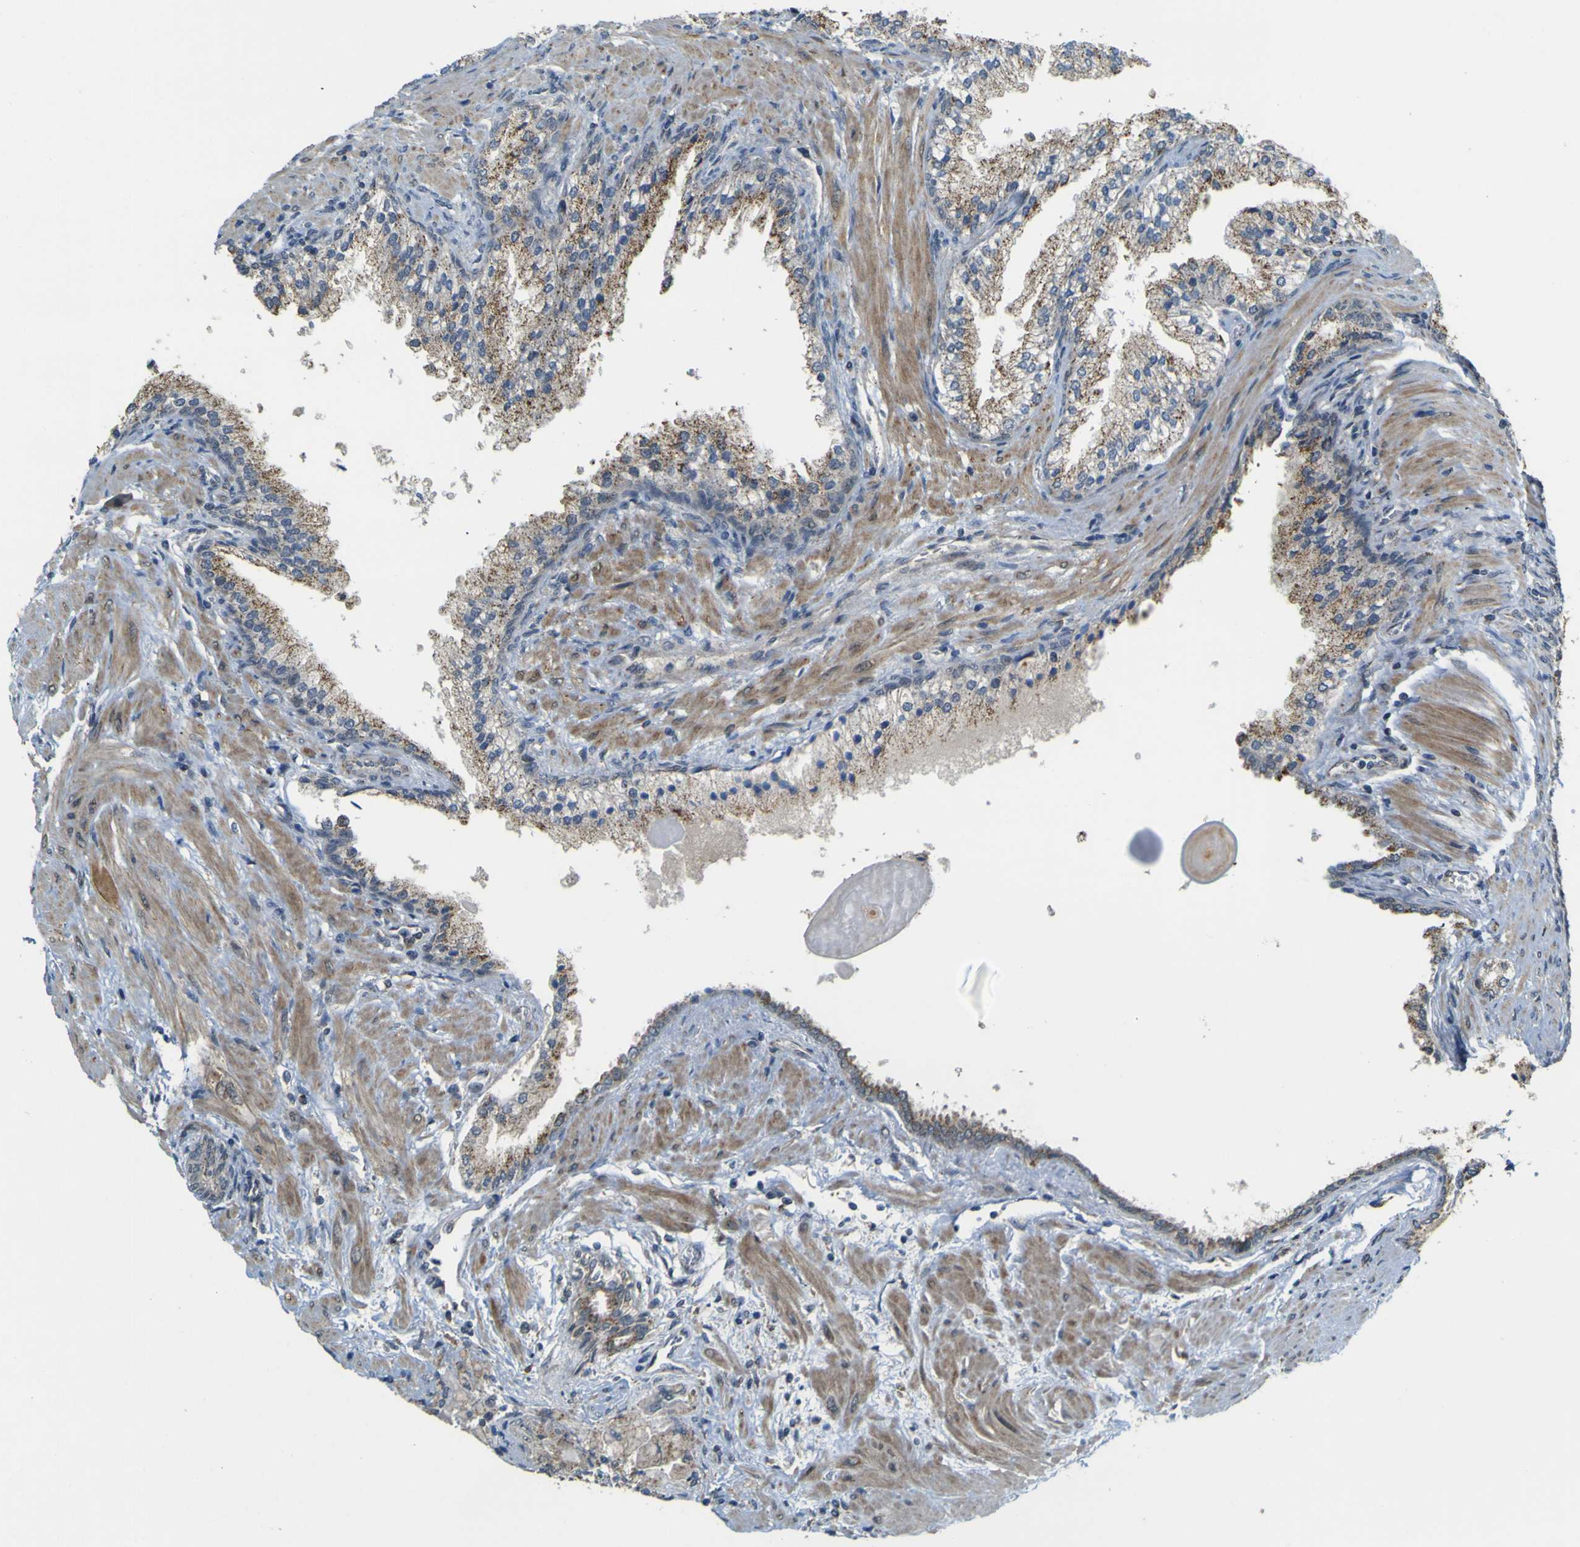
{"staining": {"intensity": "moderate", "quantity": ">75%", "location": "cytoplasmic/membranous"}, "tissue": "prostate cancer", "cell_type": "Tumor cells", "image_type": "cancer", "snomed": [{"axis": "morphology", "description": "Adenocarcinoma, High grade"}, {"axis": "topography", "description": "Prostate"}], "caption": "Protein expression analysis of prostate cancer (high-grade adenocarcinoma) shows moderate cytoplasmic/membranous positivity in approximately >75% of tumor cells.", "gene": "ACBD5", "patient": {"sex": "male", "age": 58}}